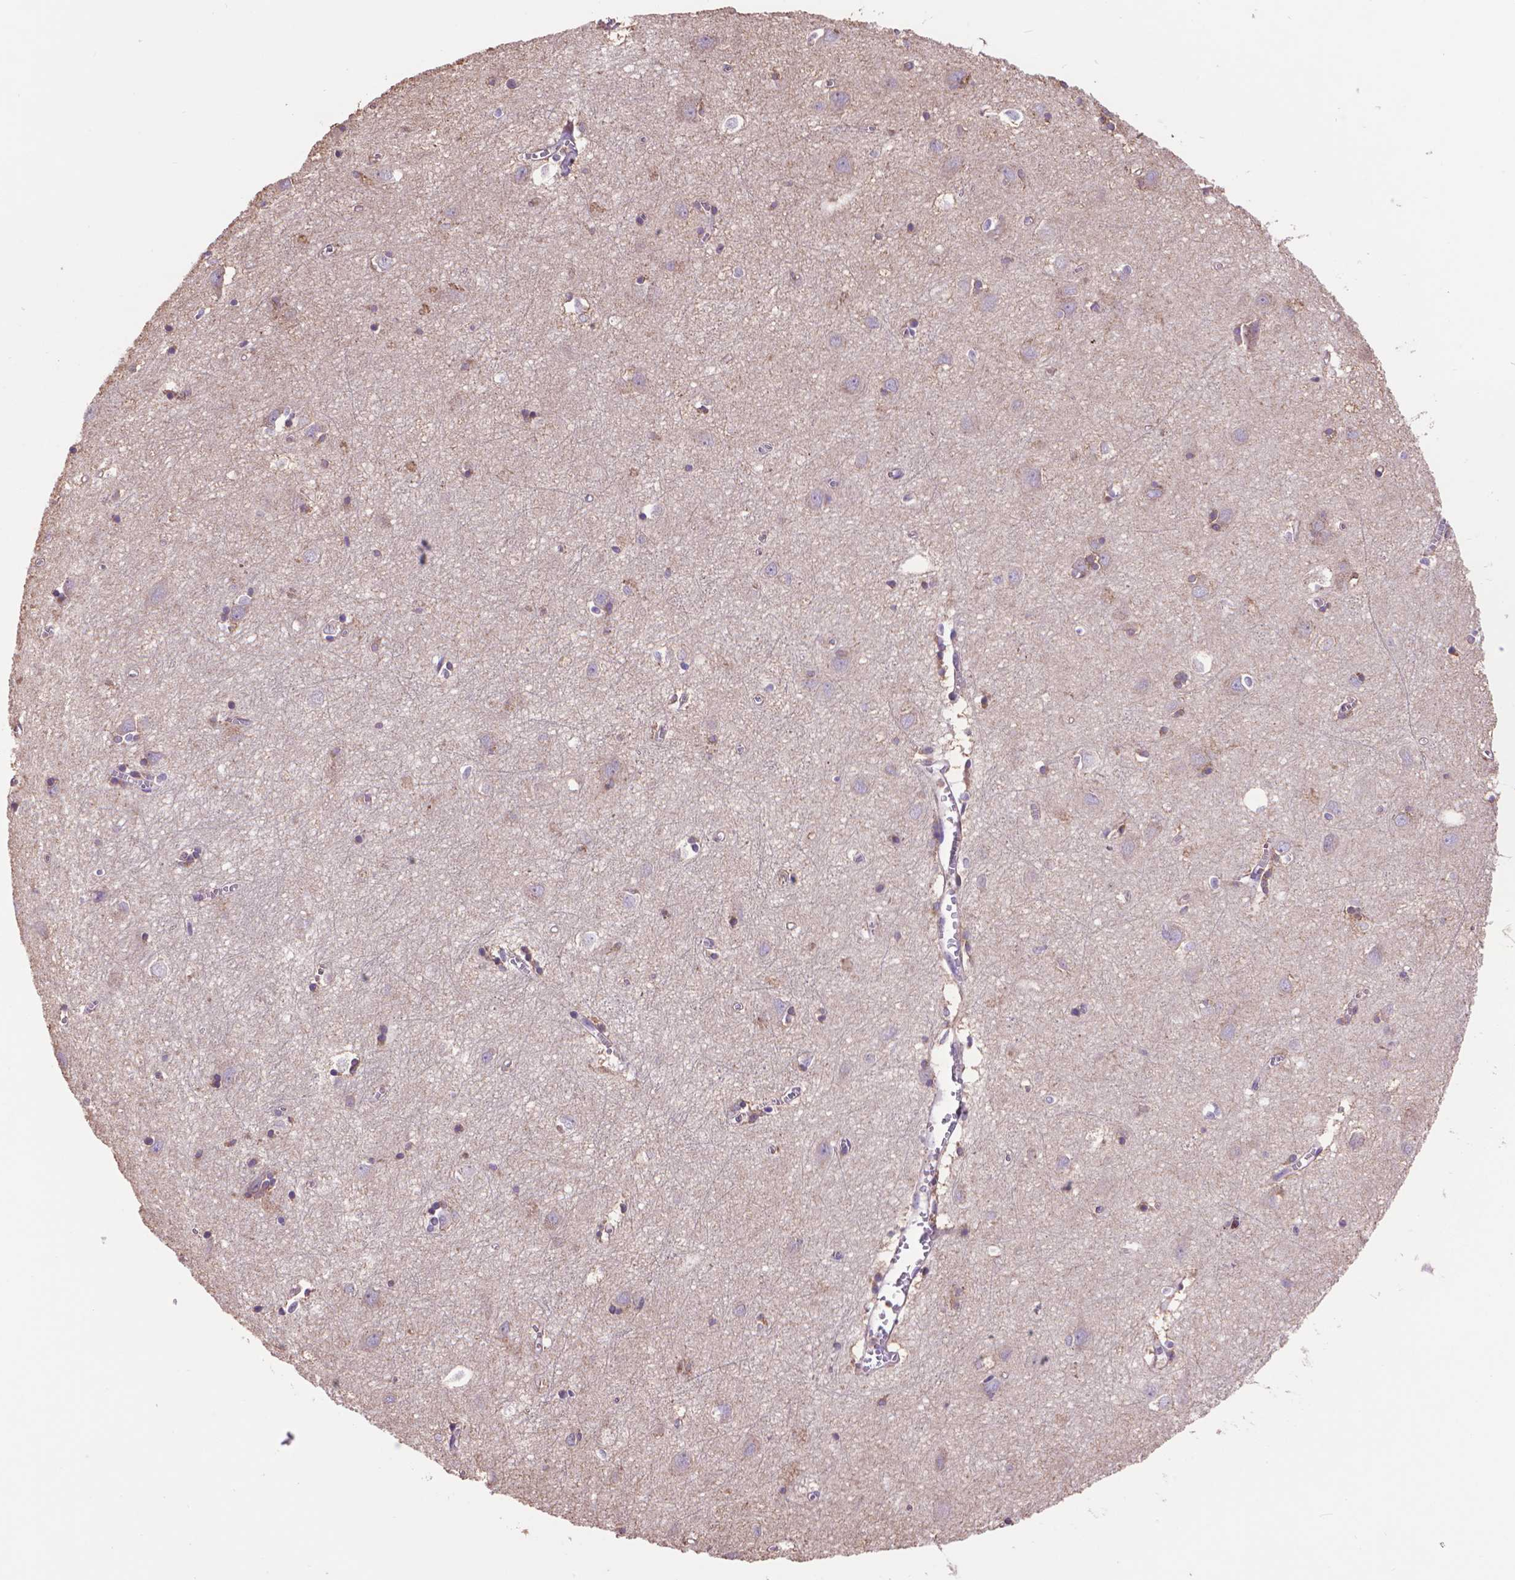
{"staining": {"intensity": "moderate", "quantity": "<25%", "location": "cytoplasmic/membranous"}, "tissue": "cerebral cortex", "cell_type": "Endothelial cells", "image_type": "normal", "snomed": [{"axis": "morphology", "description": "Normal tissue, NOS"}, {"axis": "topography", "description": "Cerebral cortex"}], "caption": "Protein expression analysis of benign human cerebral cortex reveals moderate cytoplasmic/membranous positivity in approximately <25% of endothelial cells. (DAB (3,3'-diaminobenzidine) IHC, brown staining for protein, blue staining for nuclei).", "gene": "GLB1", "patient": {"sex": "male", "age": 70}}